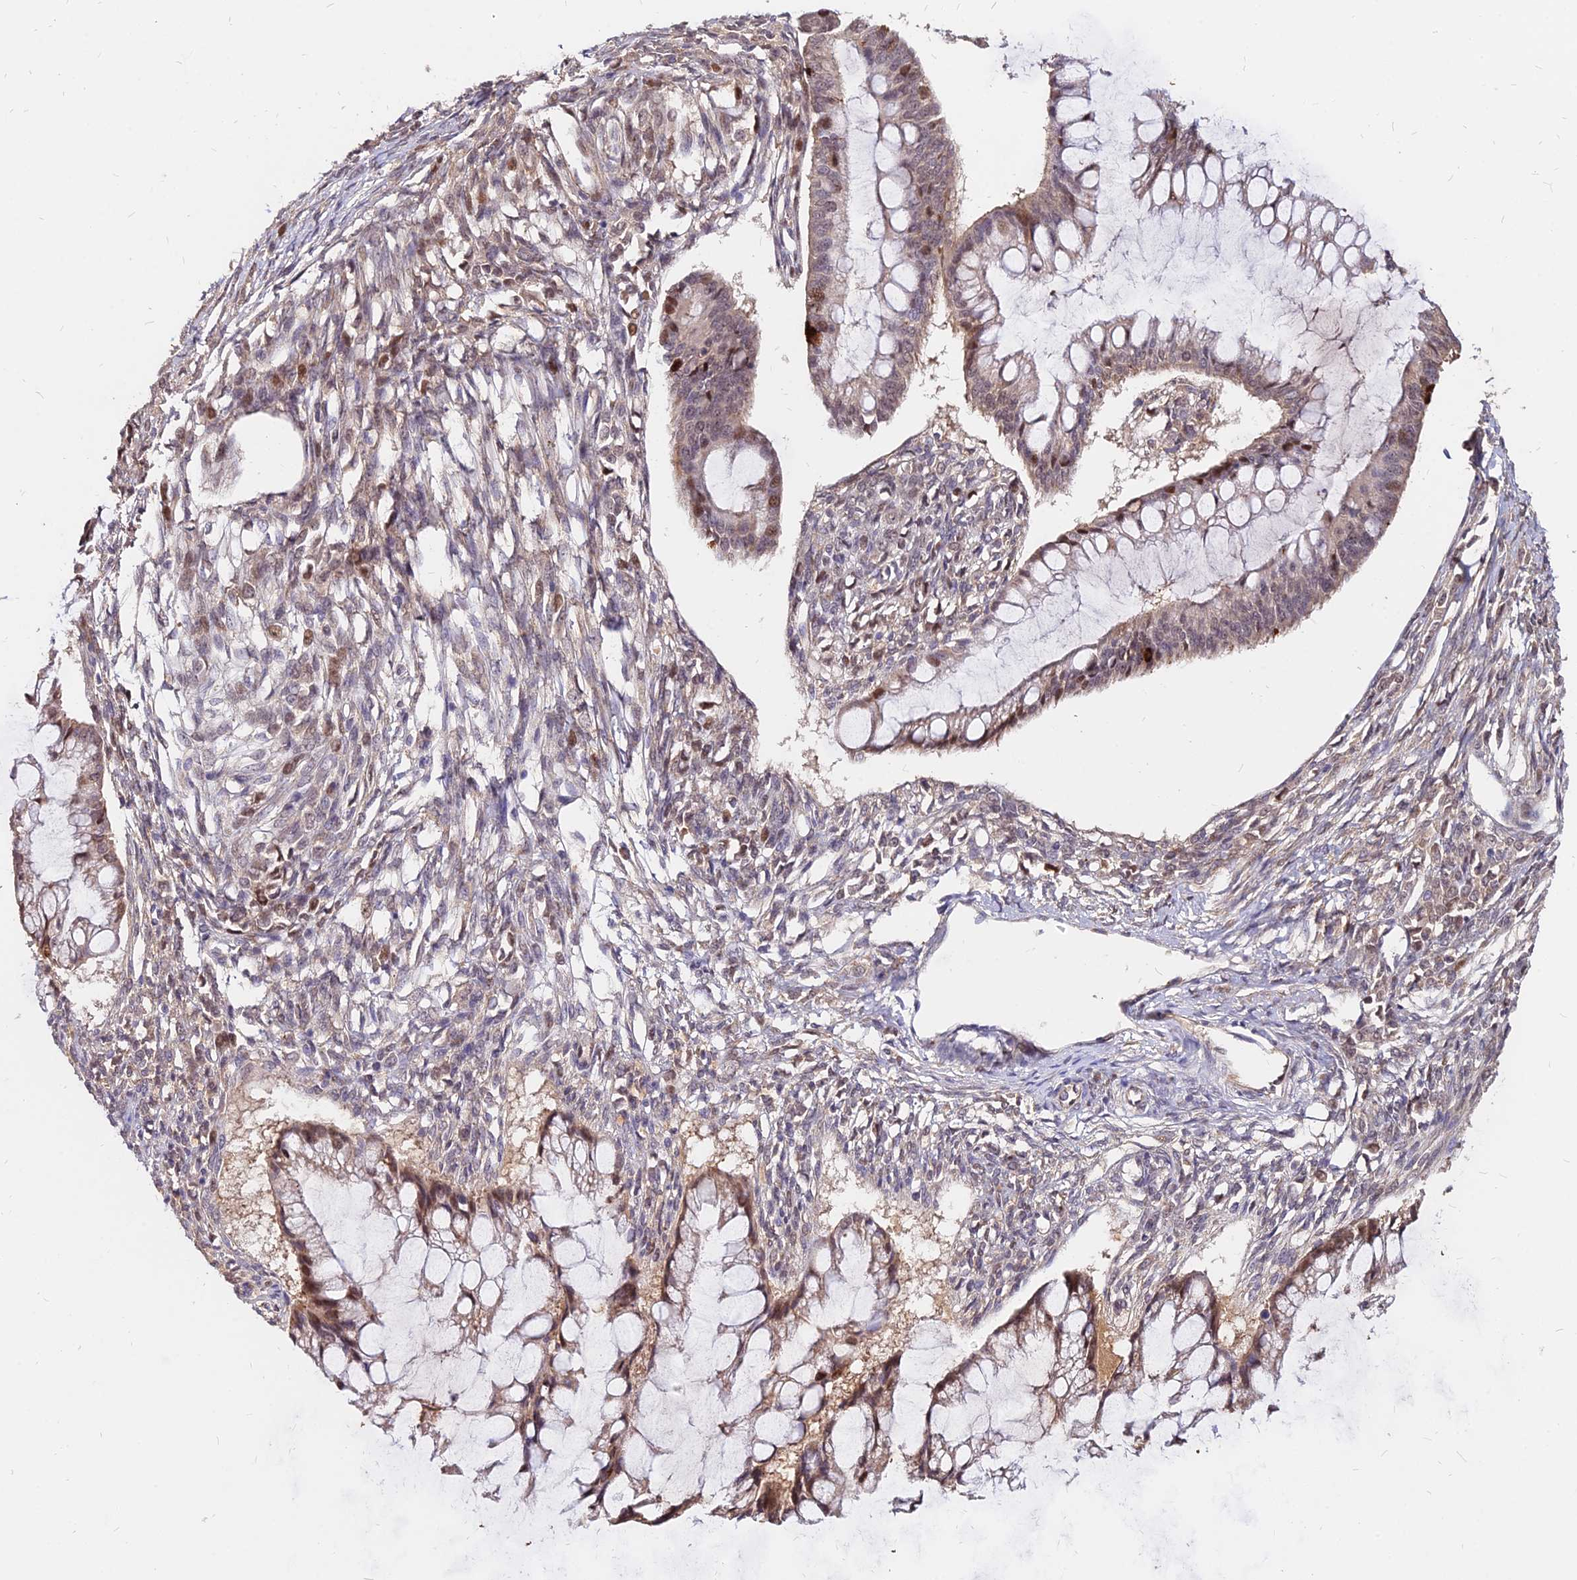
{"staining": {"intensity": "moderate", "quantity": "25%-75%", "location": "cytoplasmic/membranous,nuclear"}, "tissue": "ovarian cancer", "cell_type": "Tumor cells", "image_type": "cancer", "snomed": [{"axis": "morphology", "description": "Cystadenocarcinoma, mucinous, NOS"}, {"axis": "topography", "description": "Ovary"}], "caption": "Ovarian mucinous cystadenocarcinoma tissue exhibits moderate cytoplasmic/membranous and nuclear expression in about 25%-75% of tumor cells", "gene": "C11orf68", "patient": {"sex": "female", "age": 73}}